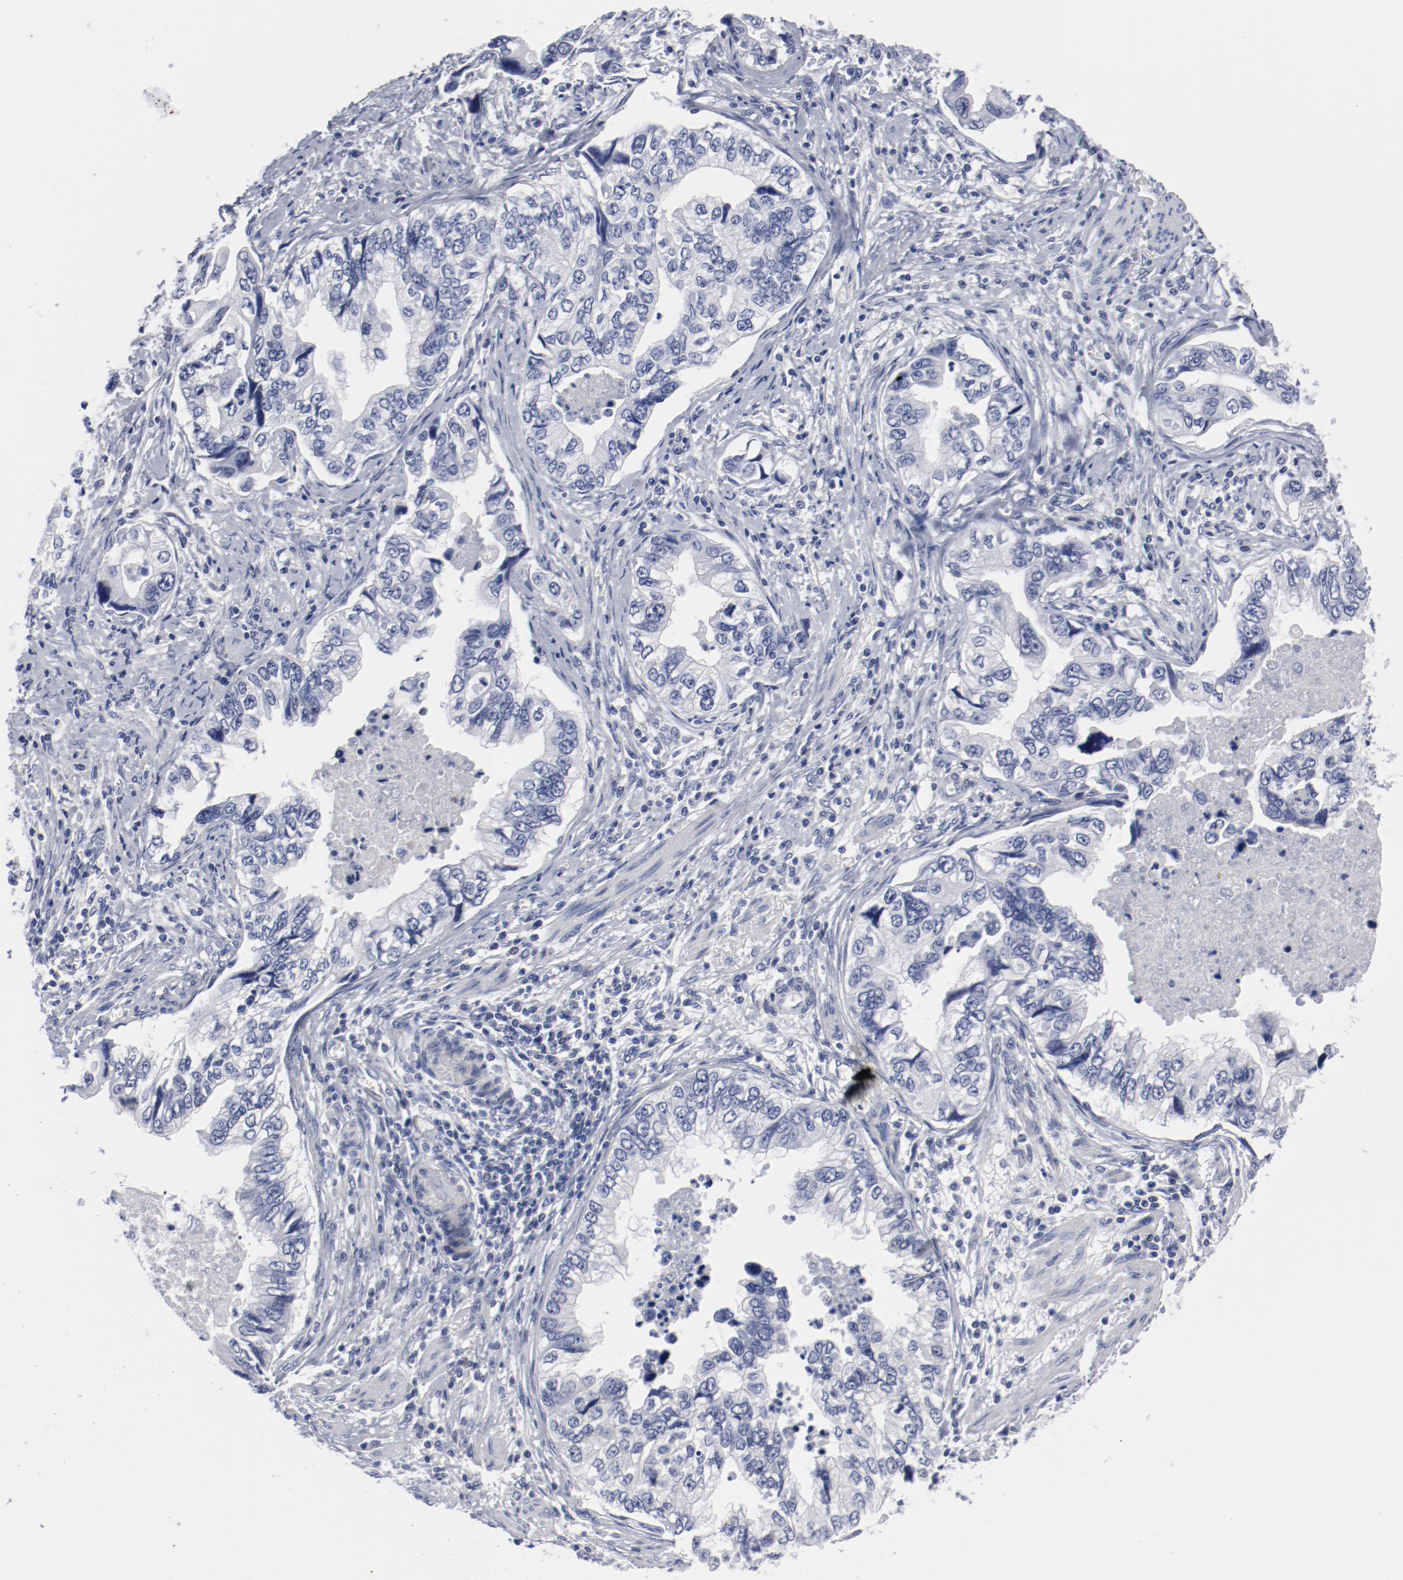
{"staining": {"intensity": "negative", "quantity": "none", "location": "none"}, "tissue": "stomach cancer", "cell_type": "Tumor cells", "image_type": "cancer", "snomed": [{"axis": "morphology", "description": "Adenocarcinoma, NOS"}, {"axis": "topography", "description": "Pancreas"}, {"axis": "topography", "description": "Stomach, upper"}], "caption": "IHC histopathology image of stomach adenocarcinoma stained for a protein (brown), which demonstrates no staining in tumor cells.", "gene": "KCNK13", "patient": {"sex": "male", "age": 77}}